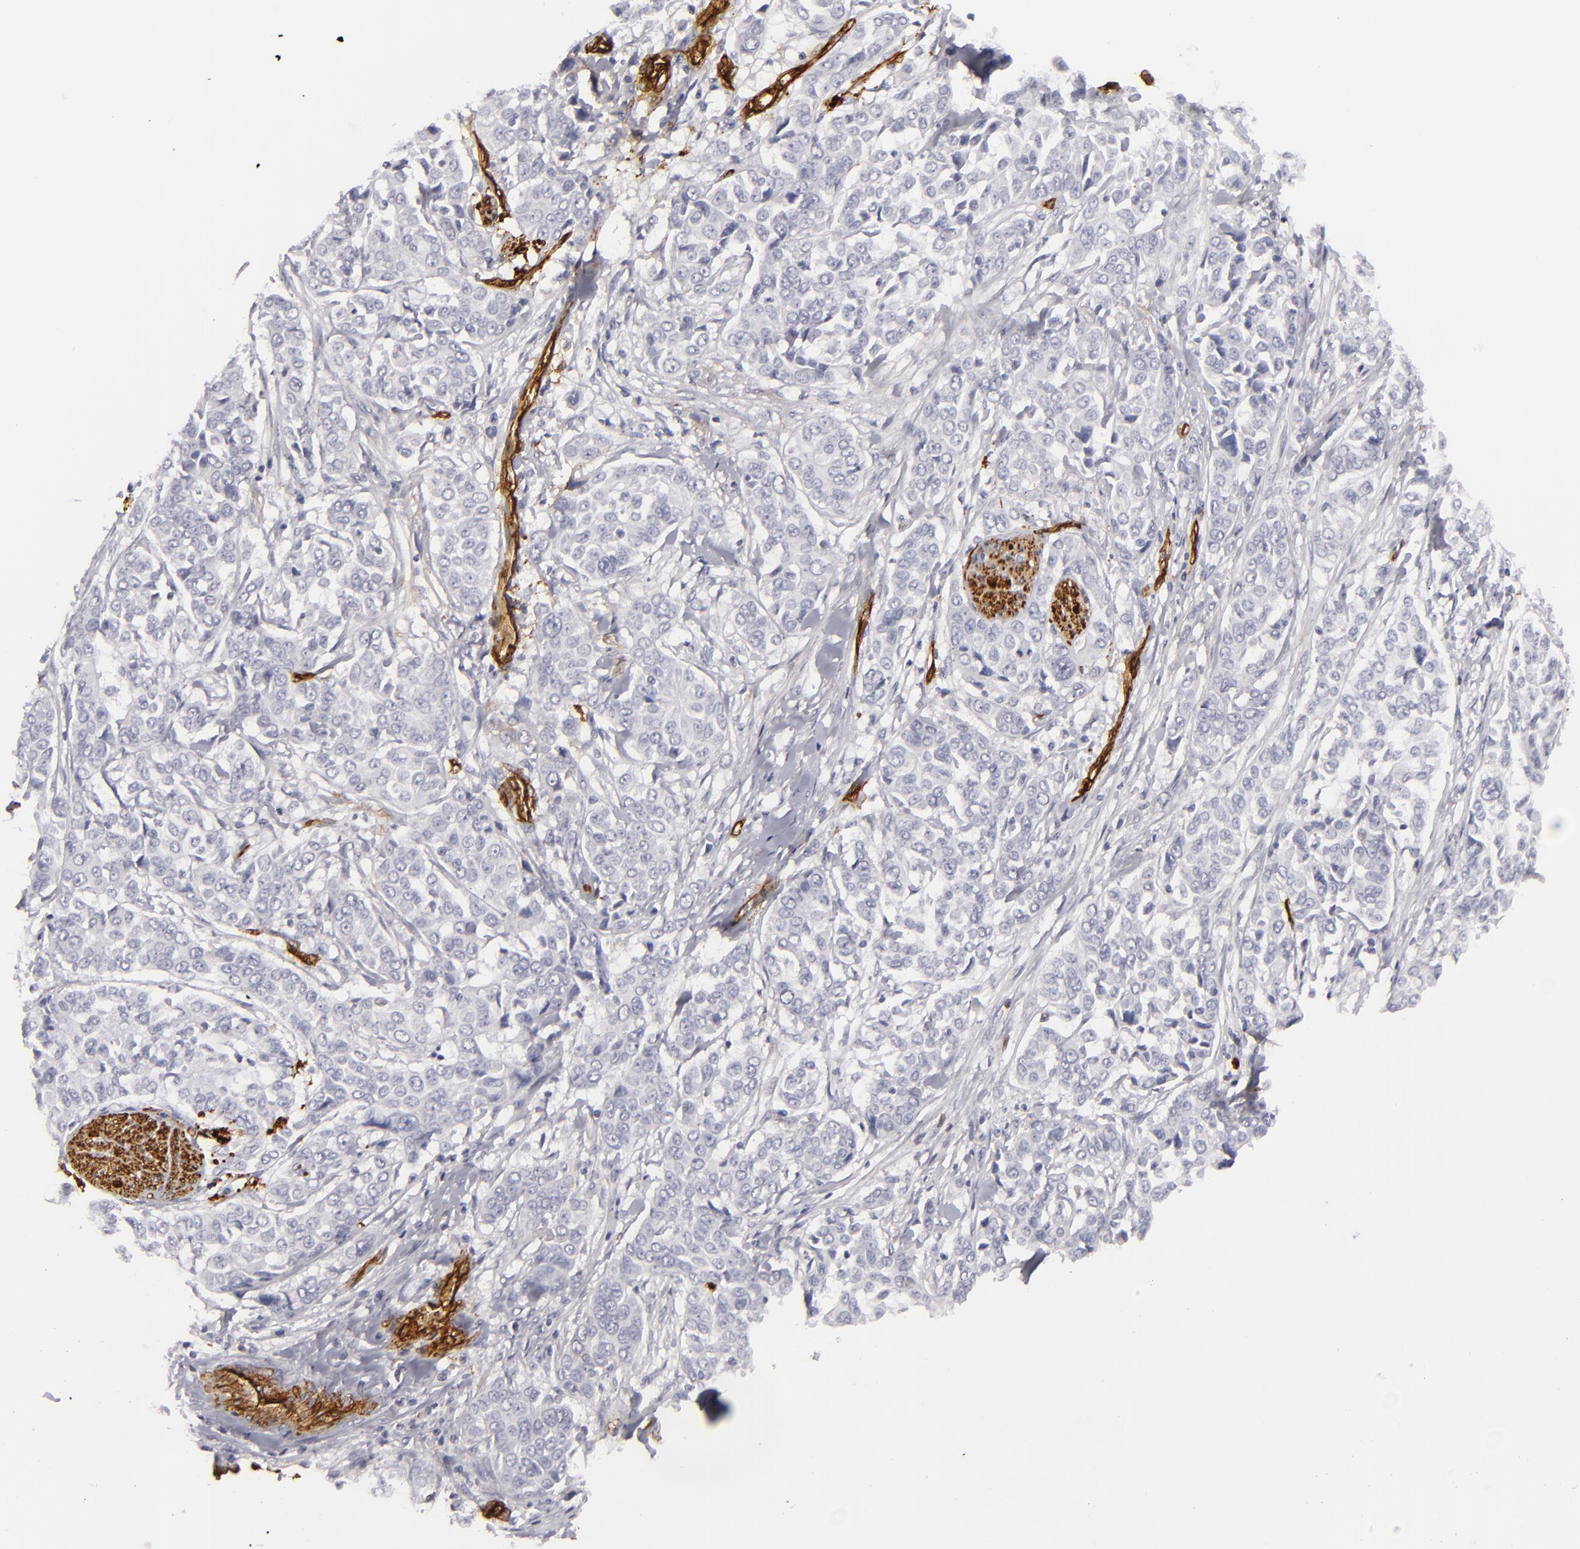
{"staining": {"intensity": "negative", "quantity": "none", "location": "none"}, "tissue": "pancreatic cancer", "cell_type": "Tumor cells", "image_type": "cancer", "snomed": [{"axis": "morphology", "description": "Adenocarcinoma, NOS"}, {"axis": "topography", "description": "Pancreas"}], "caption": "A micrograph of pancreatic cancer stained for a protein shows no brown staining in tumor cells.", "gene": "MCAM", "patient": {"sex": "female", "age": 52}}